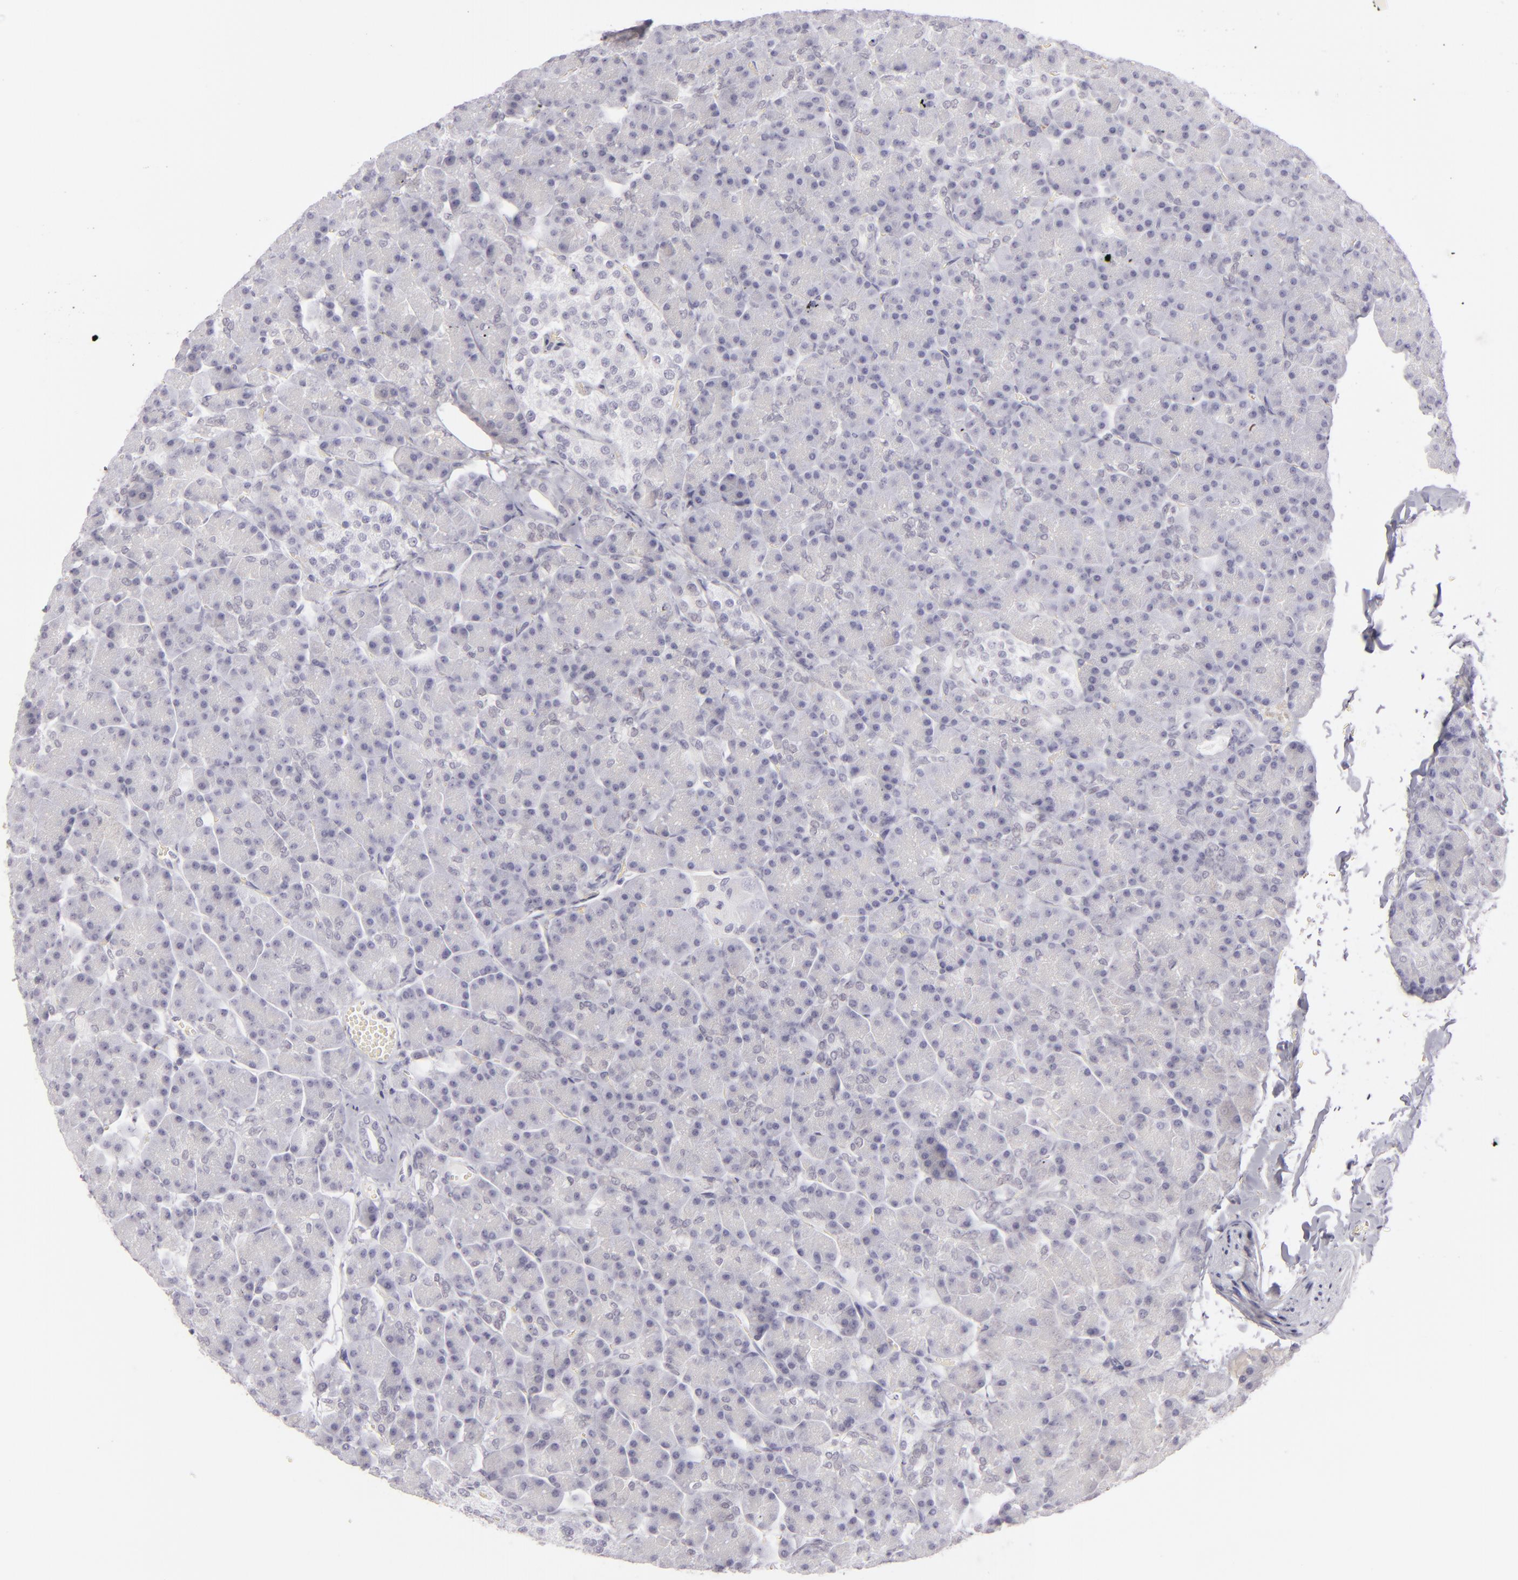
{"staining": {"intensity": "negative", "quantity": "none", "location": "none"}, "tissue": "pancreas", "cell_type": "Exocrine glandular cells", "image_type": "normal", "snomed": [{"axis": "morphology", "description": "Normal tissue, NOS"}, {"axis": "topography", "description": "Pancreas"}], "caption": "IHC histopathology image of unremarkable human pancreas stained for a protein (brown), which reveals no staining in exocrine glandular cells.", "gene": "CDX2", "patient": {"sex": "female", "age": 43}}